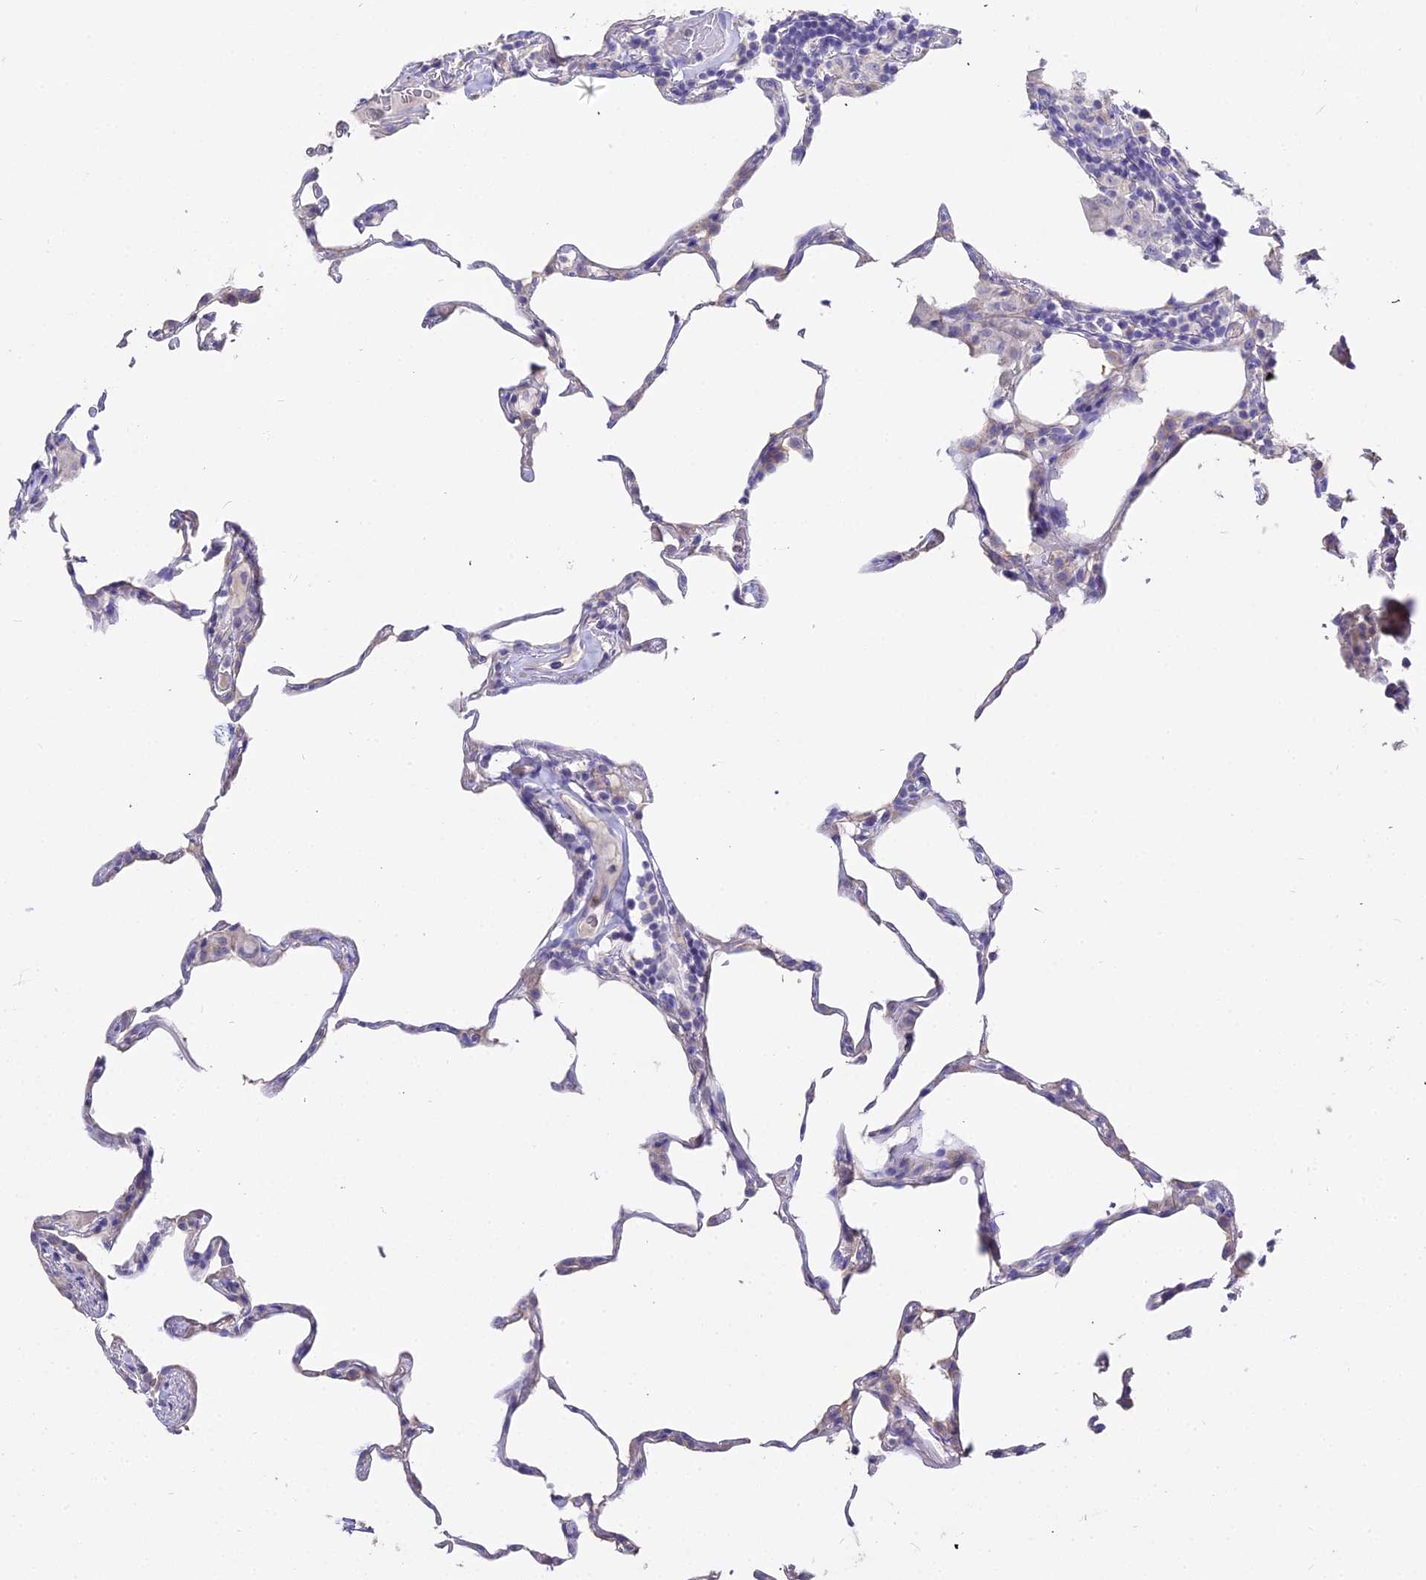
{"staining": {"intensity": "negative", "quantity": "none", "location": "none"}, "tissue": "lung", "cell_type": "Alveolar cells", "image_type": "normal", "snomed": [{"axis": "morphology", "description": "Normal tissue, NOS"}, {"axis": "topography", "description": "Lung"}], "caption": "Immunohistochemistry (IHC) photomicrograph of unremarkable lung: human lung stained with DAB (3,3'-diaminobenzidine) displays no significant protein staining in alveolar cells.", "gene": "GLYAT", "patient": {"sex": "female", "age": 57}}